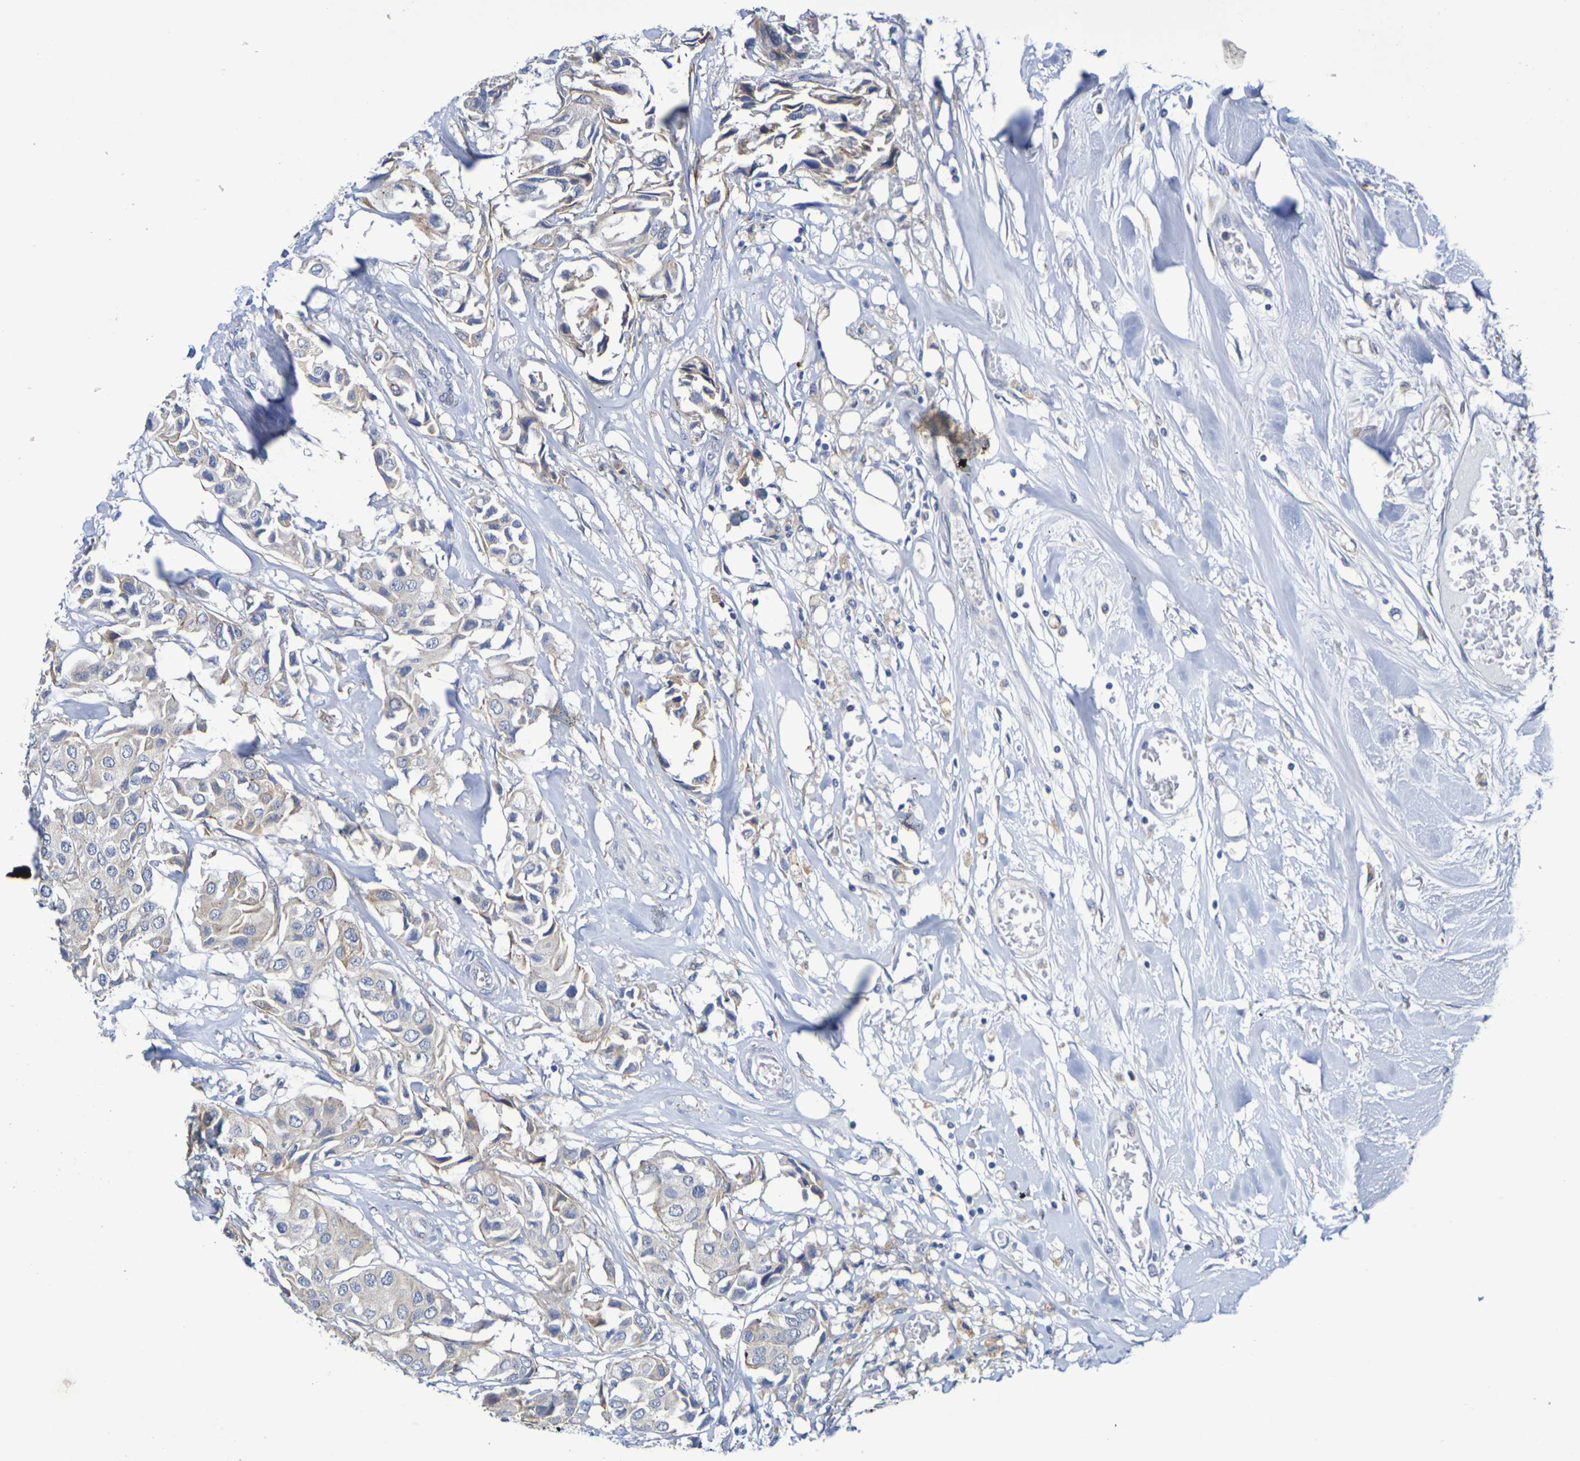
{"staining": {"intensity": "weak", "quantity": "25%-75%", "location": "cytoplasmic/membranous"}, "tissue": "breast cancer", "cell_type": "Tumor cells", "image_type": "cancer", "snomed": [{"axis": "morphology", "description": "Duct carcinoma"}, {"axis": "topography", "description": "Breast"}], "caption": "A micrograph of human breast cancer (intraductal carcinoma) stained for a protein reveals weak cytoplasmic/membranous brown staining in tumor cells.", "gene": "SDC4", "patient": {"sex": "female", "age": 80}}